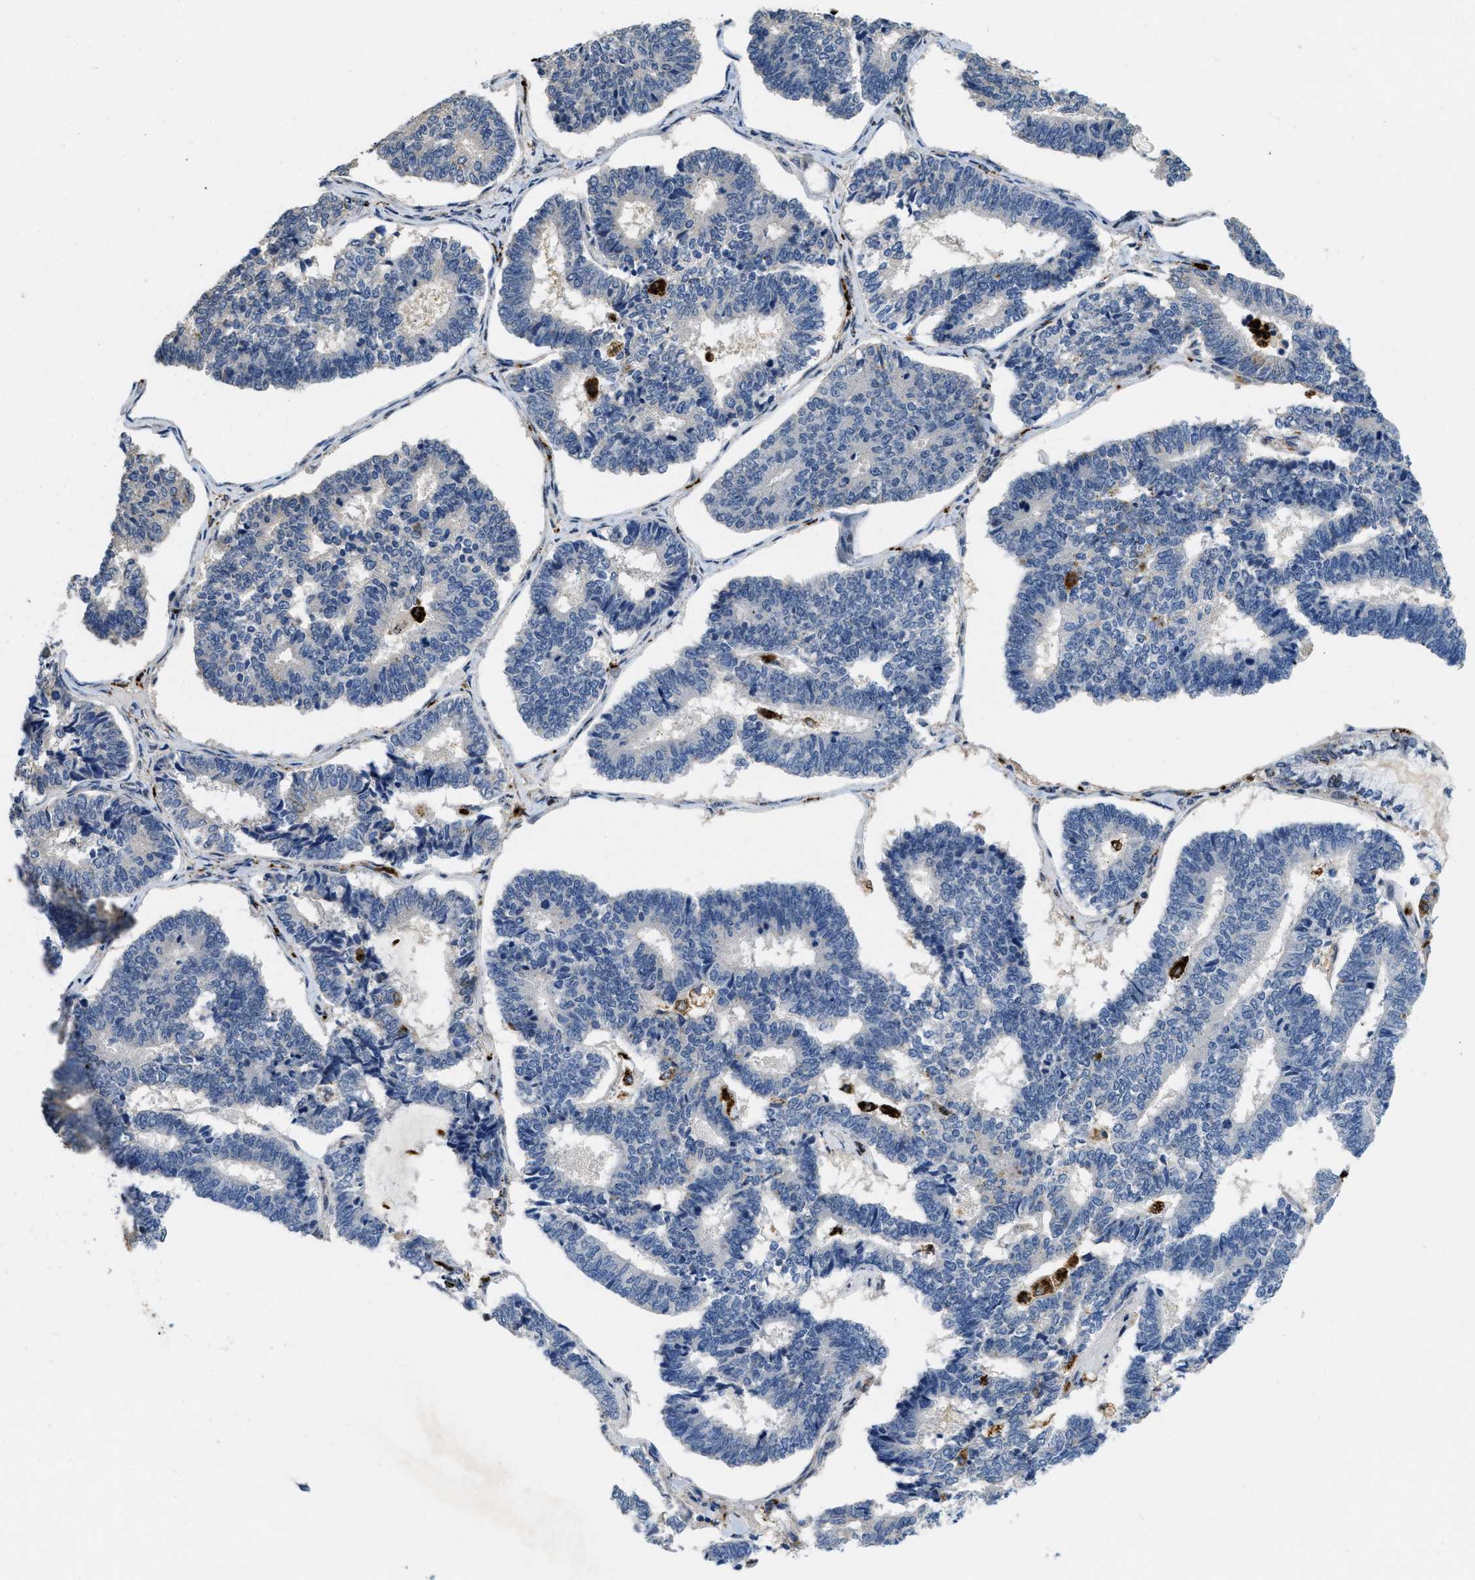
{"staining": {"intensity": "negative", "quantity": "none", "location": "none"}, "tissue": "endometrial cancer", "cell_type": "Tumor cells", "image_type": "cancer", "snomed": [{"axis": "morphology", "description": "Adenocarcinoma, NOS"}, {"axis": "topography", "description": "Endometrium"}], "caption": "Immunohistochemistry of human adenocarcinoma (endometrial) reveals no staining in tumor cells.", "gene": "BMPR2", "patient": {"sex": "female", "age": 70}}